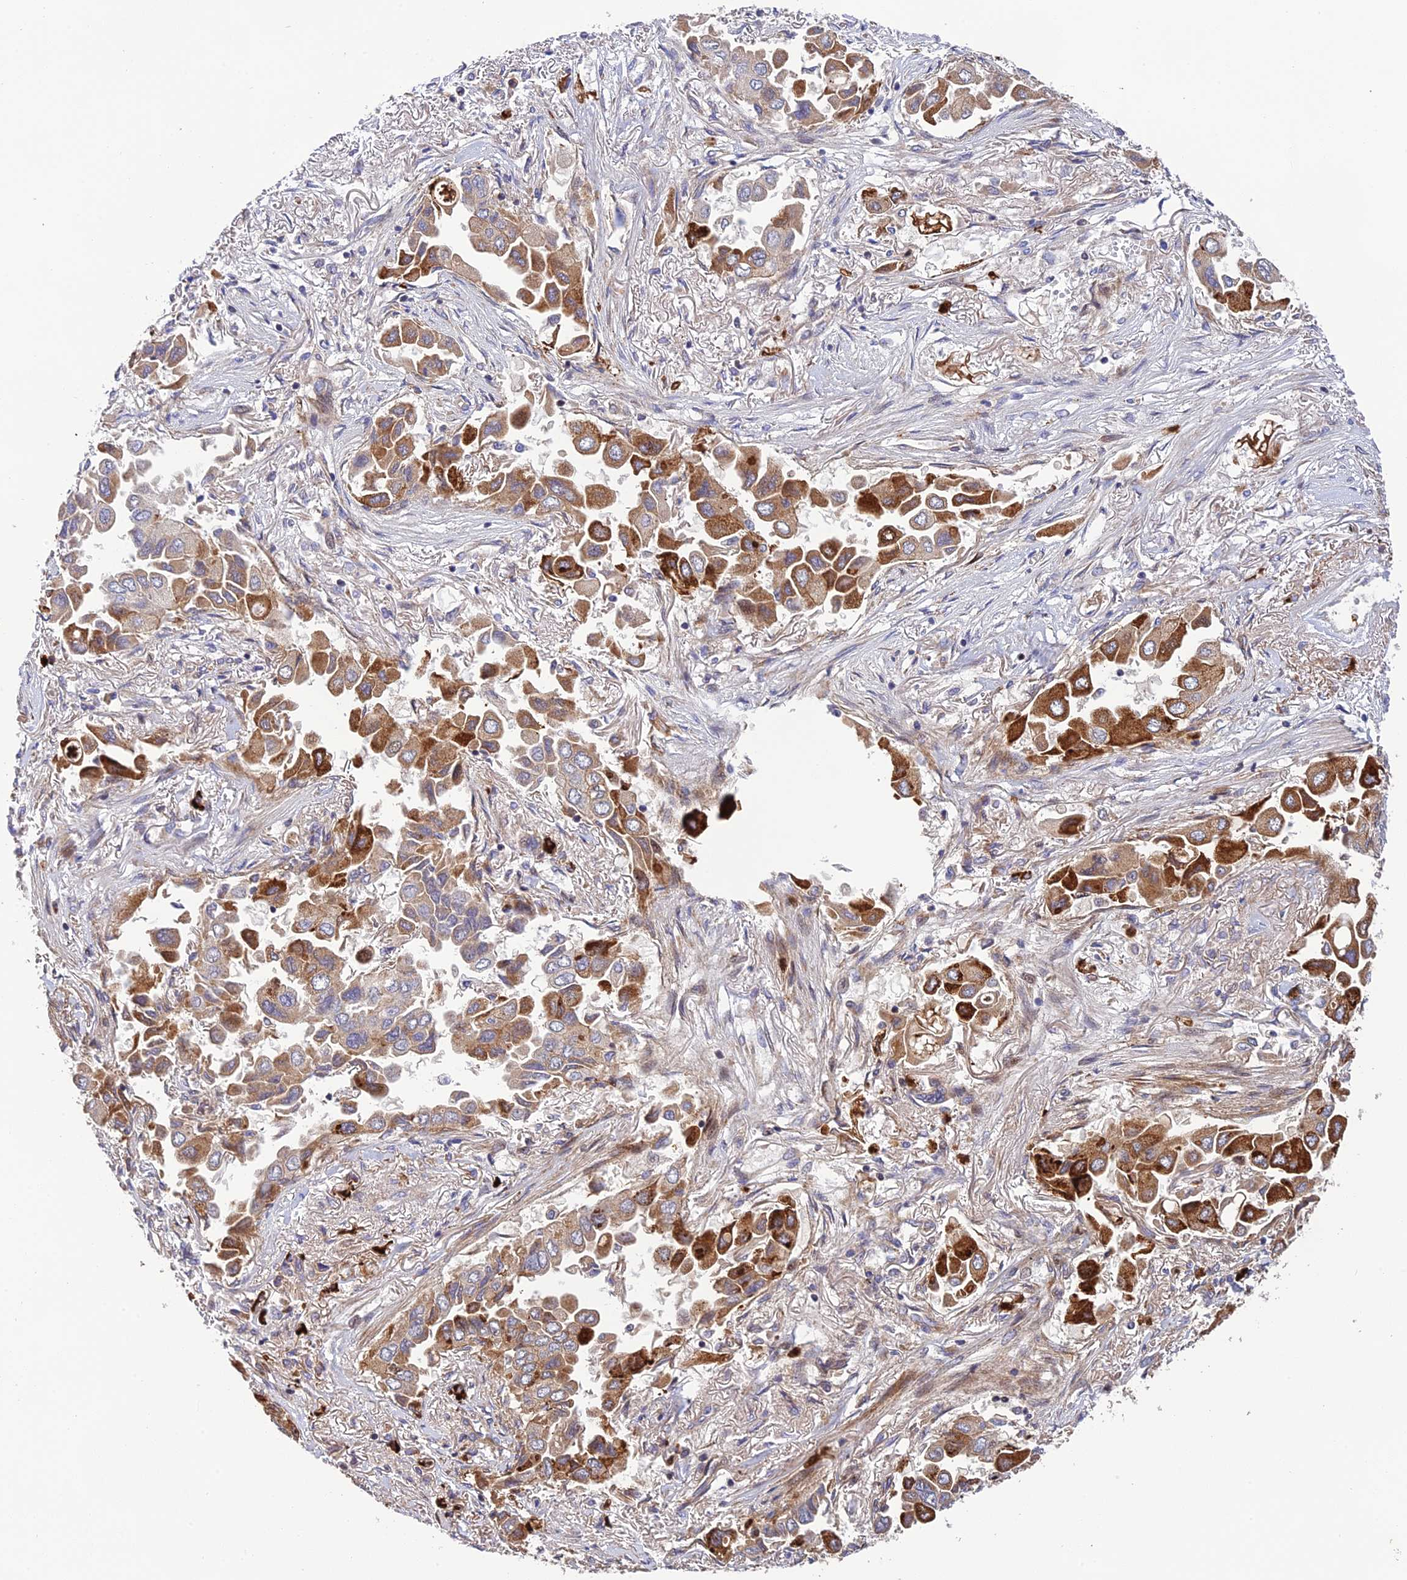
{"staining": {"intensity": "moderate", "quantity": ">75%", "location": "cytoplasmic/membranous"}, "tissue": "lung cancer", "cell_type": "Tumor cells", "image_type": "cancer", "snomed": [{"axis": "morphology", "description": "Adenocarcinoma, NOS"}, {"axis": "topography", "description": "Lung"}], "caption": "A high-resolution photomicrograph shows immunohistochemistry (IHC) staining of lung cancer (adenocarcinoma), which demonstrates moderate cytoplasmic/membranous expression in approximately >75% of tumor cells.", "gene": "CPSF4L", "patient": {"sex": "female", "age": 76}}